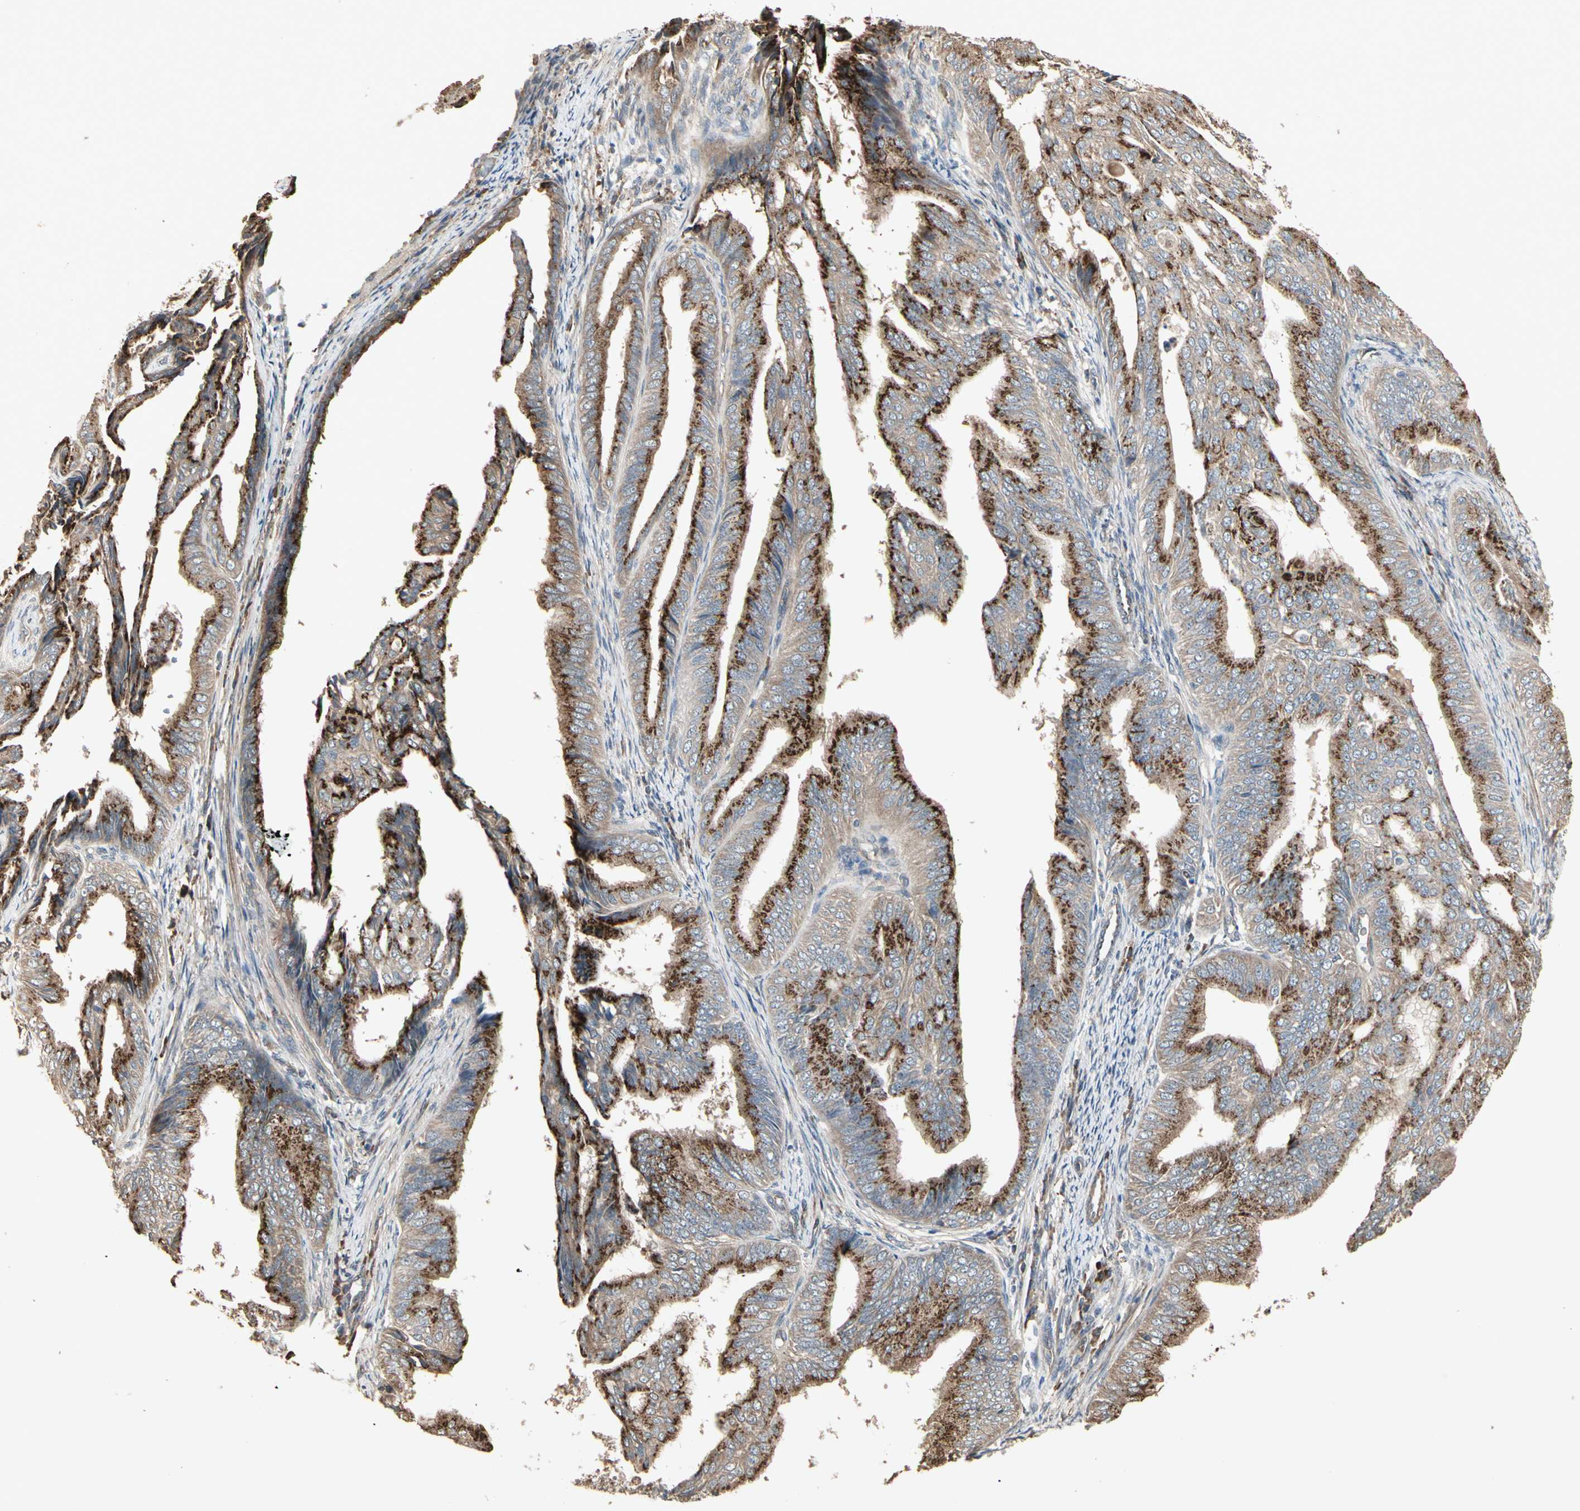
{"staining": {"intensity": "strong", "quantity": ">75%", "location": "cytoplasmic/membranous"}, "tissue": "endometrial cancer", "cell_type": "Tumor cells", "image_type": "cancer", "snomed": [{"axis": "morphology", "description": "Adenocarcinoma, NOS"}, {"axis": "topography", "description": "Endometrium"}], "caption": "The micrograph displays immunohistochemical staining of endometrial cancer (adenocarcinoma). There is strong cytoplasmic/membranous expression is present in approximately >75% of tumor cells.", "gene": "GALNT3", "patient": {"sex": "female", "age": 58}}